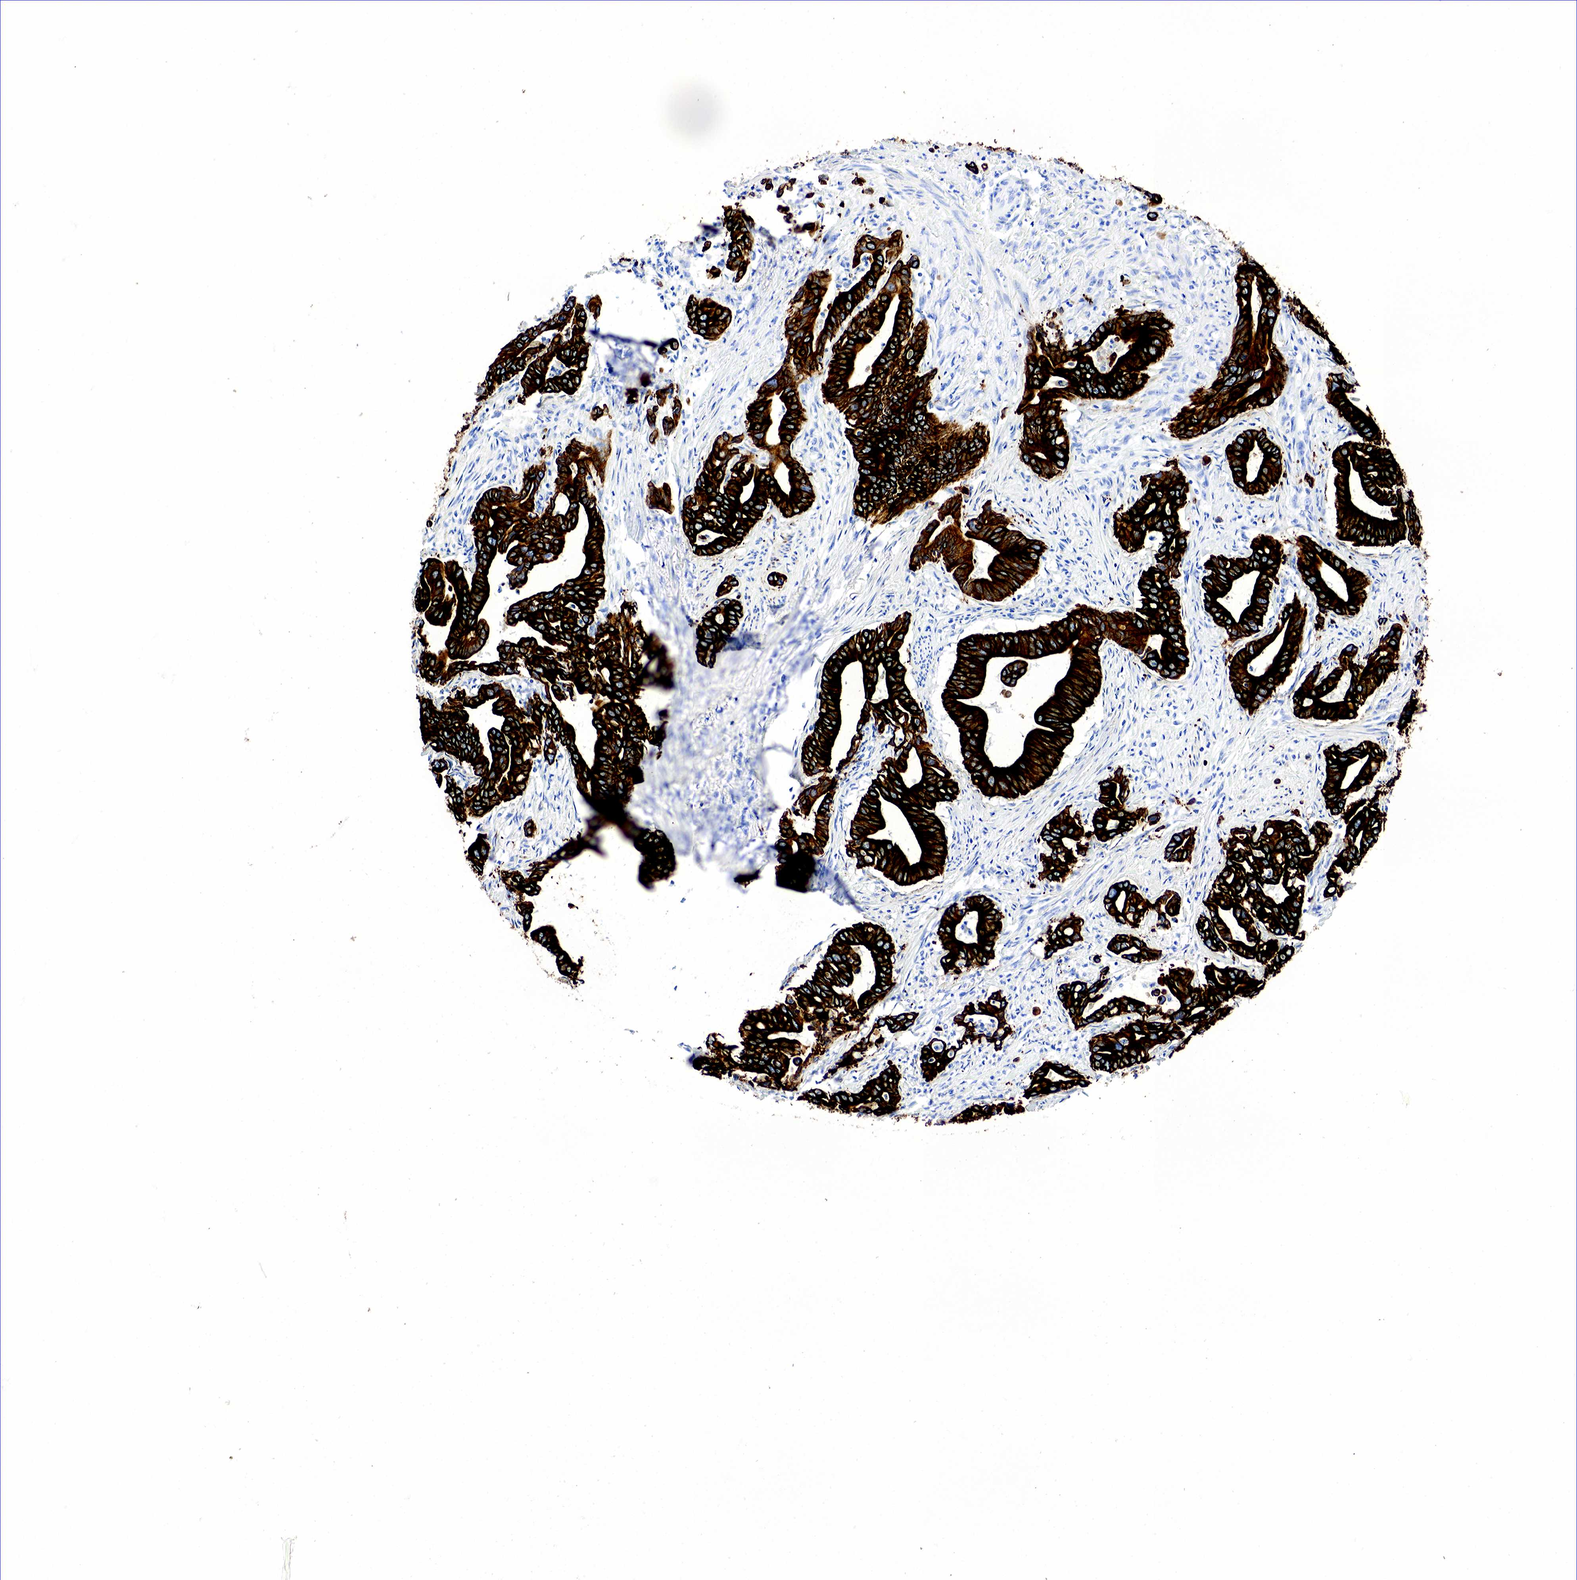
{"staining": {"intensity": "strong", "quantity": ">75%", "location": "cytoplasmic/membranous"}, "tissue": "stomach cancer", "cell_type": "Tumor cells", "image_type": "cancer", "snomed": [{"axis": "morphology", "description": "Adenocarcinoma, NOS"}, {"axis": "topography", "description": "Stomach"}], "caption": "A high-resolution image shows immunohistochemistry staining of adenocarcinoma (stomach), which shows strong cytoplasmic/membranous expression in approximately >75% of tumor cells.", "gene": "KRT18", "patient": {"sex": "female", "age": 76}}